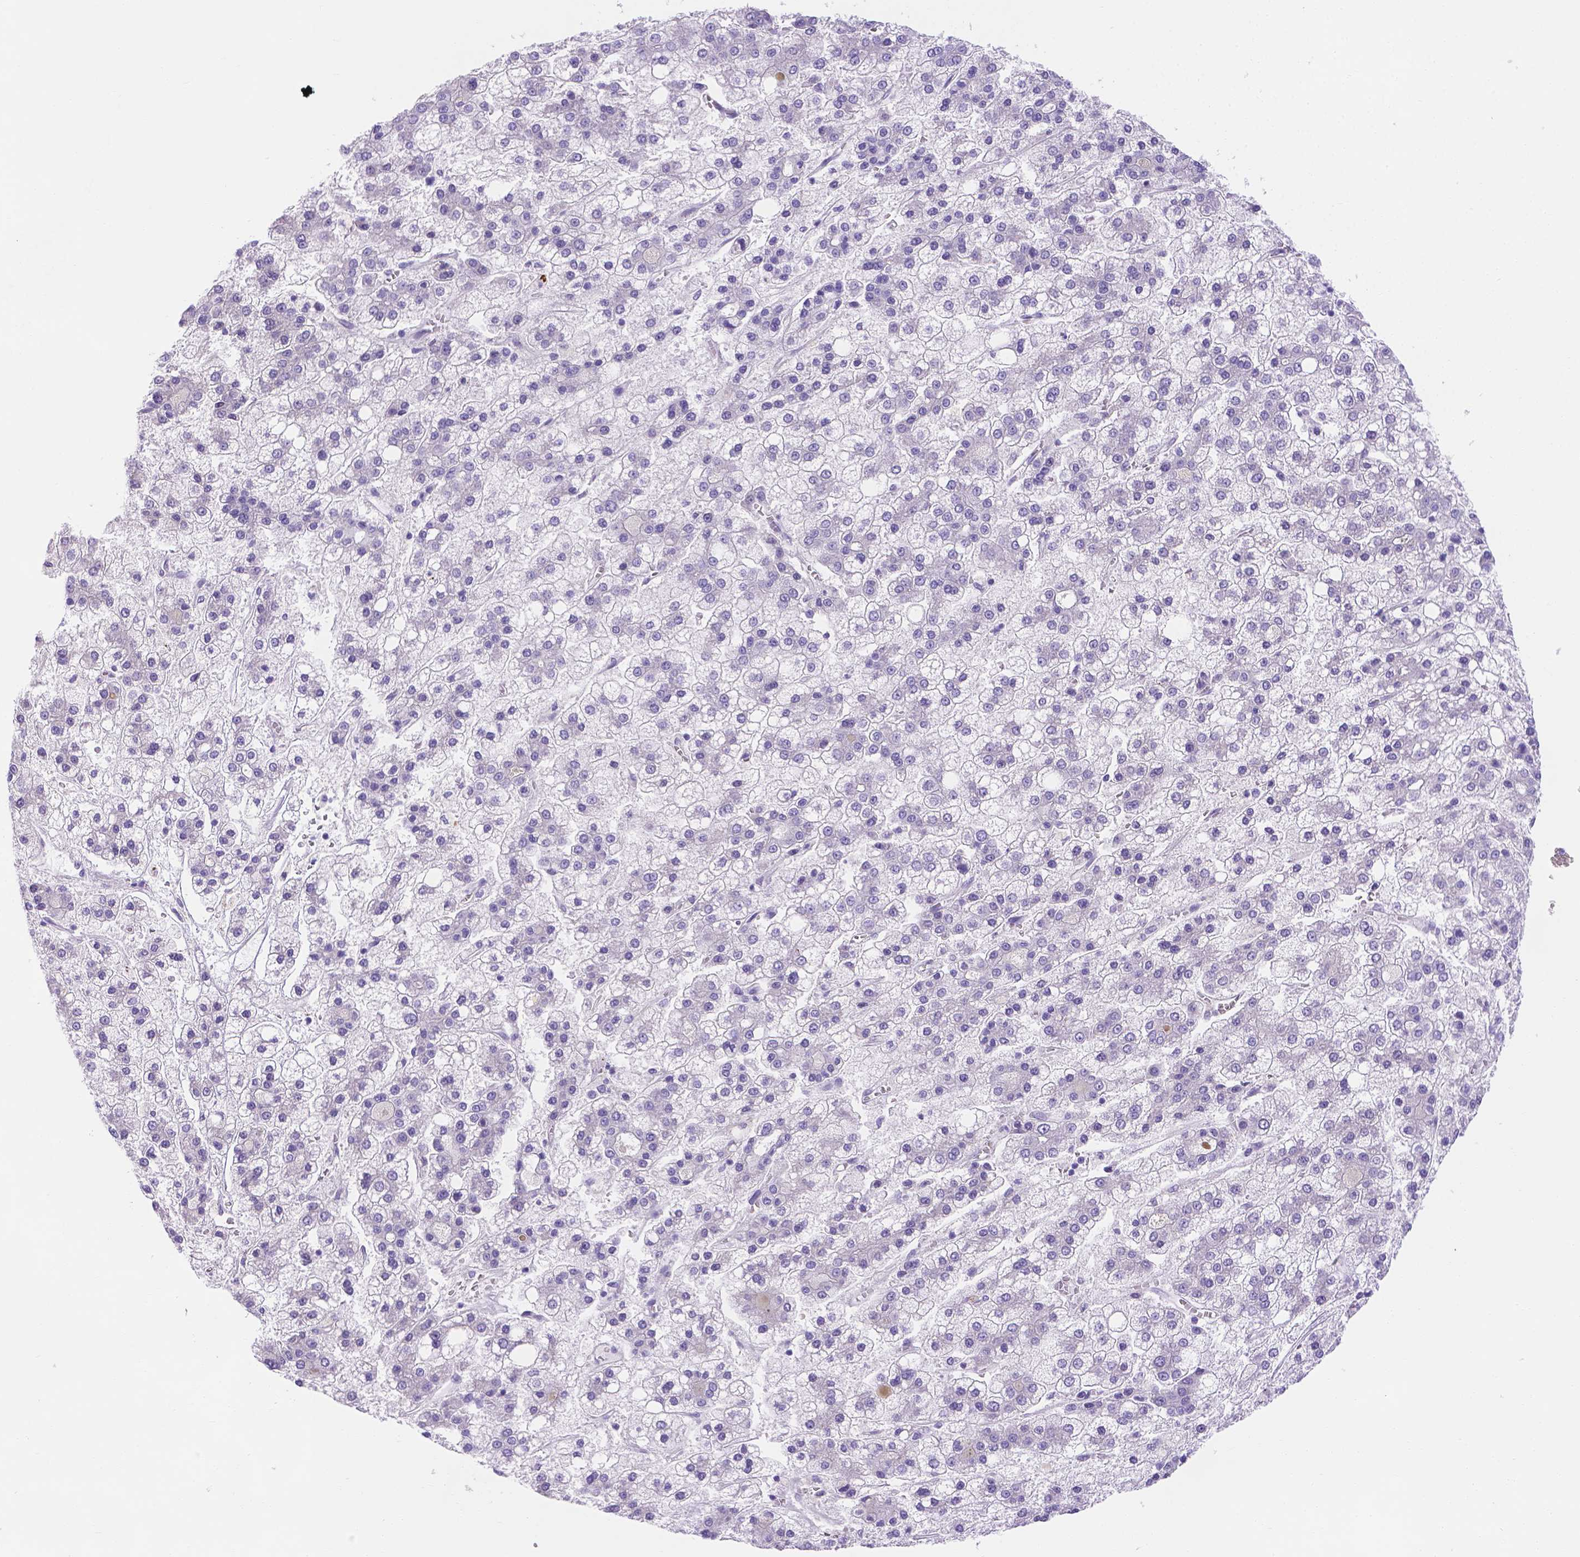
{"staining": {"intensity": "negative", "quantity": "none", "location": "none"}, "tissue": "liver cancer", "cell_type": "Tumor cells", "image_type": "cancer", "snomed": [{"axis": "morphology", "description": "Carcinoma, Hepatocellular, NOS"}, {"axis": "topography", "description": "Liver"}], "caption": "Immunohistochemistry (IHC) micrograph of neoplastic tissue: hepatocellular carcinoma (liver) stained with DAB (3,3'-diaminobenzidine) shows no significant protein staining in tumor cells. (Immunohistochemistry (IHC), brightfield microscopy, high magnification).", "gene": "MLN", "patient": {"sex": "male", "age": 73}}